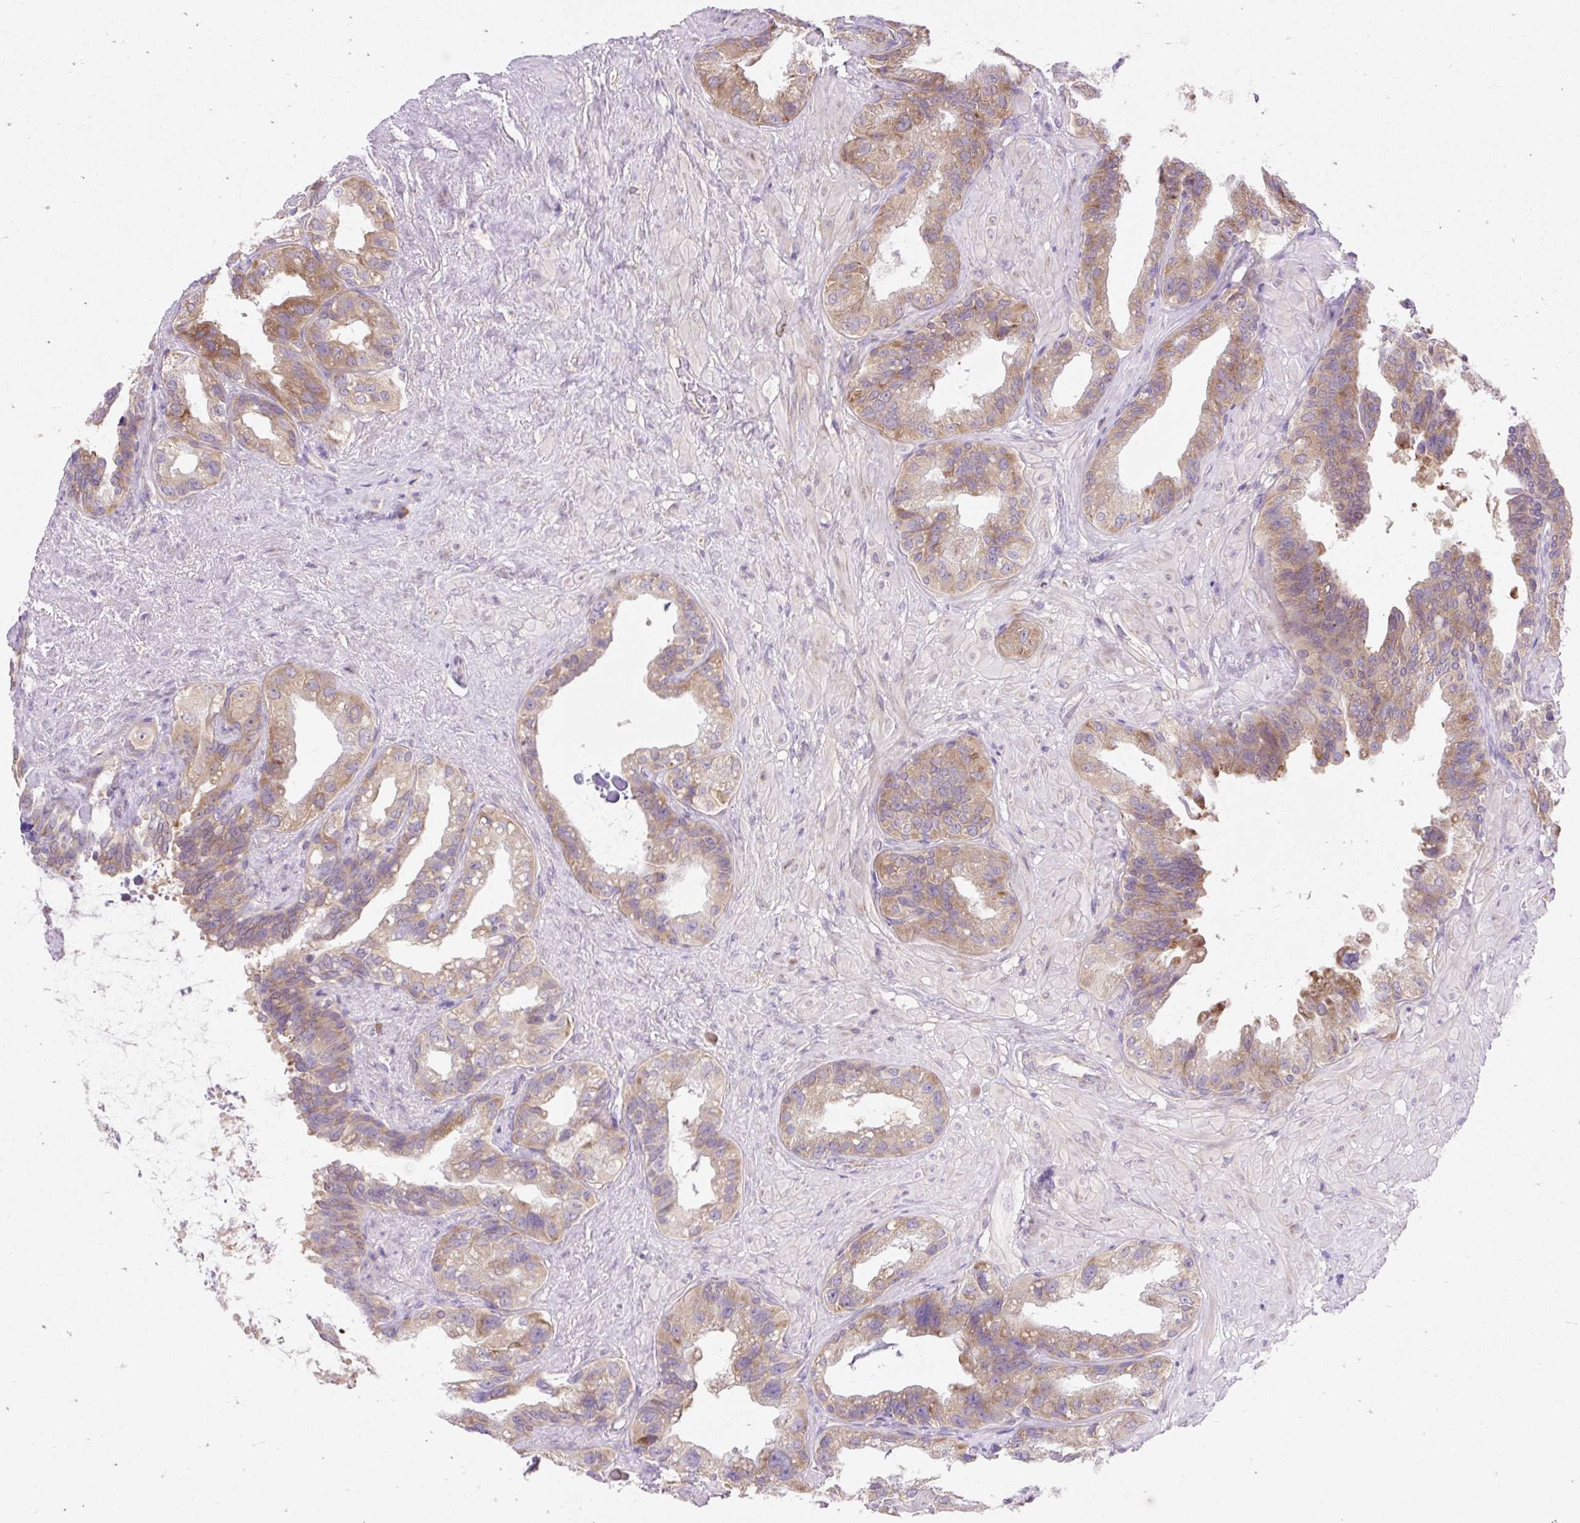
{"staining": {"intensity": "moderate", "quantity": "25%-75%", "location": "cytoplasmic/membranous"}, "tissue": "seminal vesicle", "cell_type": "Glandular cells", "image_type": "normal", "snomed": [{"axis": "morphology", "description": "Normal tissue, NOS"}, {"axis": "topography", "description": "Seminal veicle"}, {"axis": "topography", "description": "Peripheral nerve tissue"}], "caption": "Protein expression by immunohistochemistry exhibits moderate cytoplasmic/membranous staining in approximately 25%-75% of glandular cells in normal seminal vesicle.", "gene": "GPR45", "patient": {"sex": "male", "age": 76}}